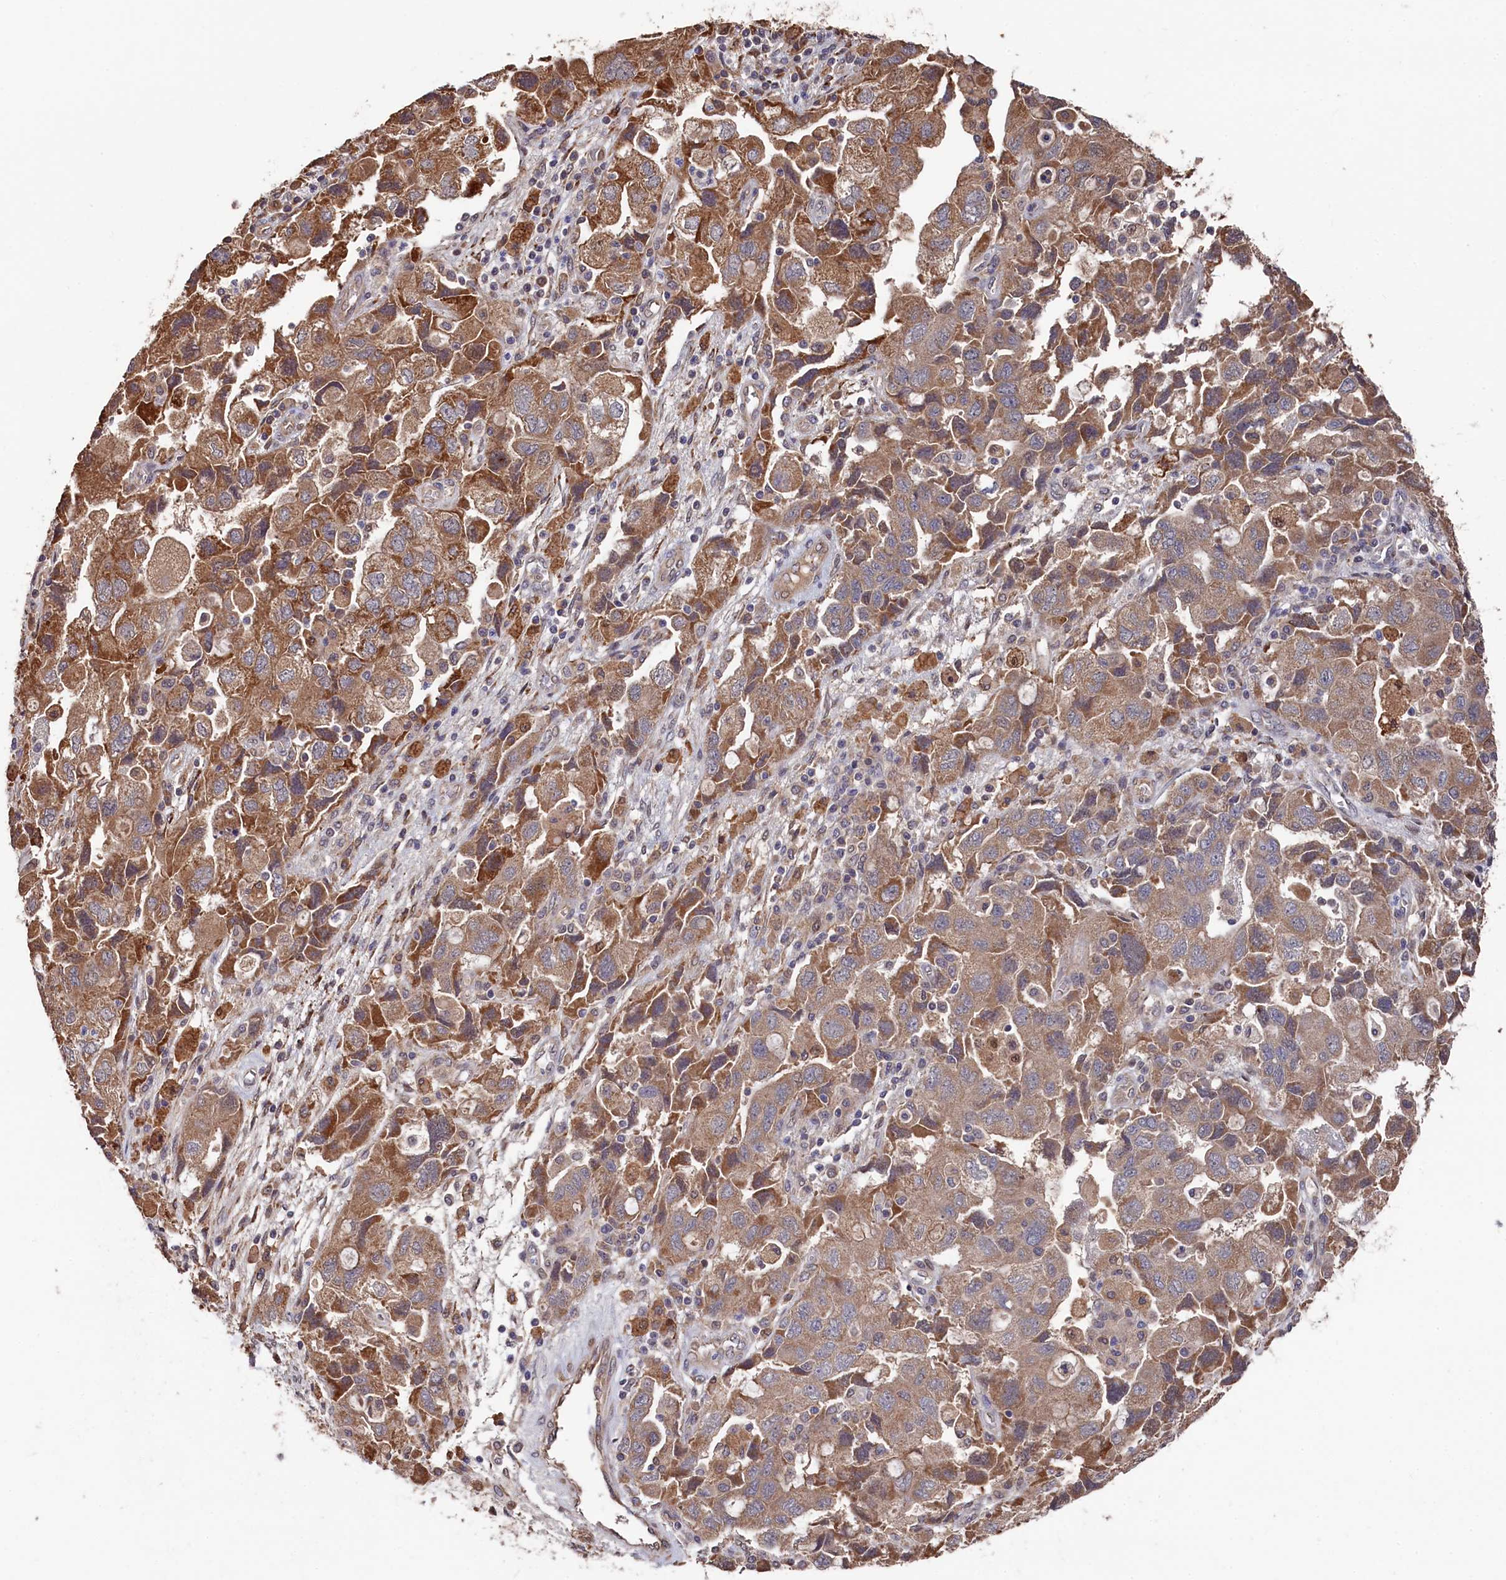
{"staining": {"intensity": "moderate", "quantity": ">75%", "location": "cytoplasmic/membranous"}, "tissue": "ovarian cancer", "cell_type": "Tumor cells", "image_type": "cancer", "snomed": [{"axis": "morphology", "description": "Carcinoma, NOS"}, {"axis": "morphology", "description": "Cystadenocarcinoma, serous, NOS"}, {"axis": "topography", "description": "Ovary"}], "caption": "An IHC histopathology image of neoplastic tissue is shown. Protein staining in brown highlights moderate cytoplasmic/membranous positivity in ovarian carcinoma within tumor cells. (DAB (3,3'-diaminobenzidine) = brown stain, brightfield microscopy at high magnification).", "gene": "SLC12A4", "patient": {"sex": "female", "age": 69}}